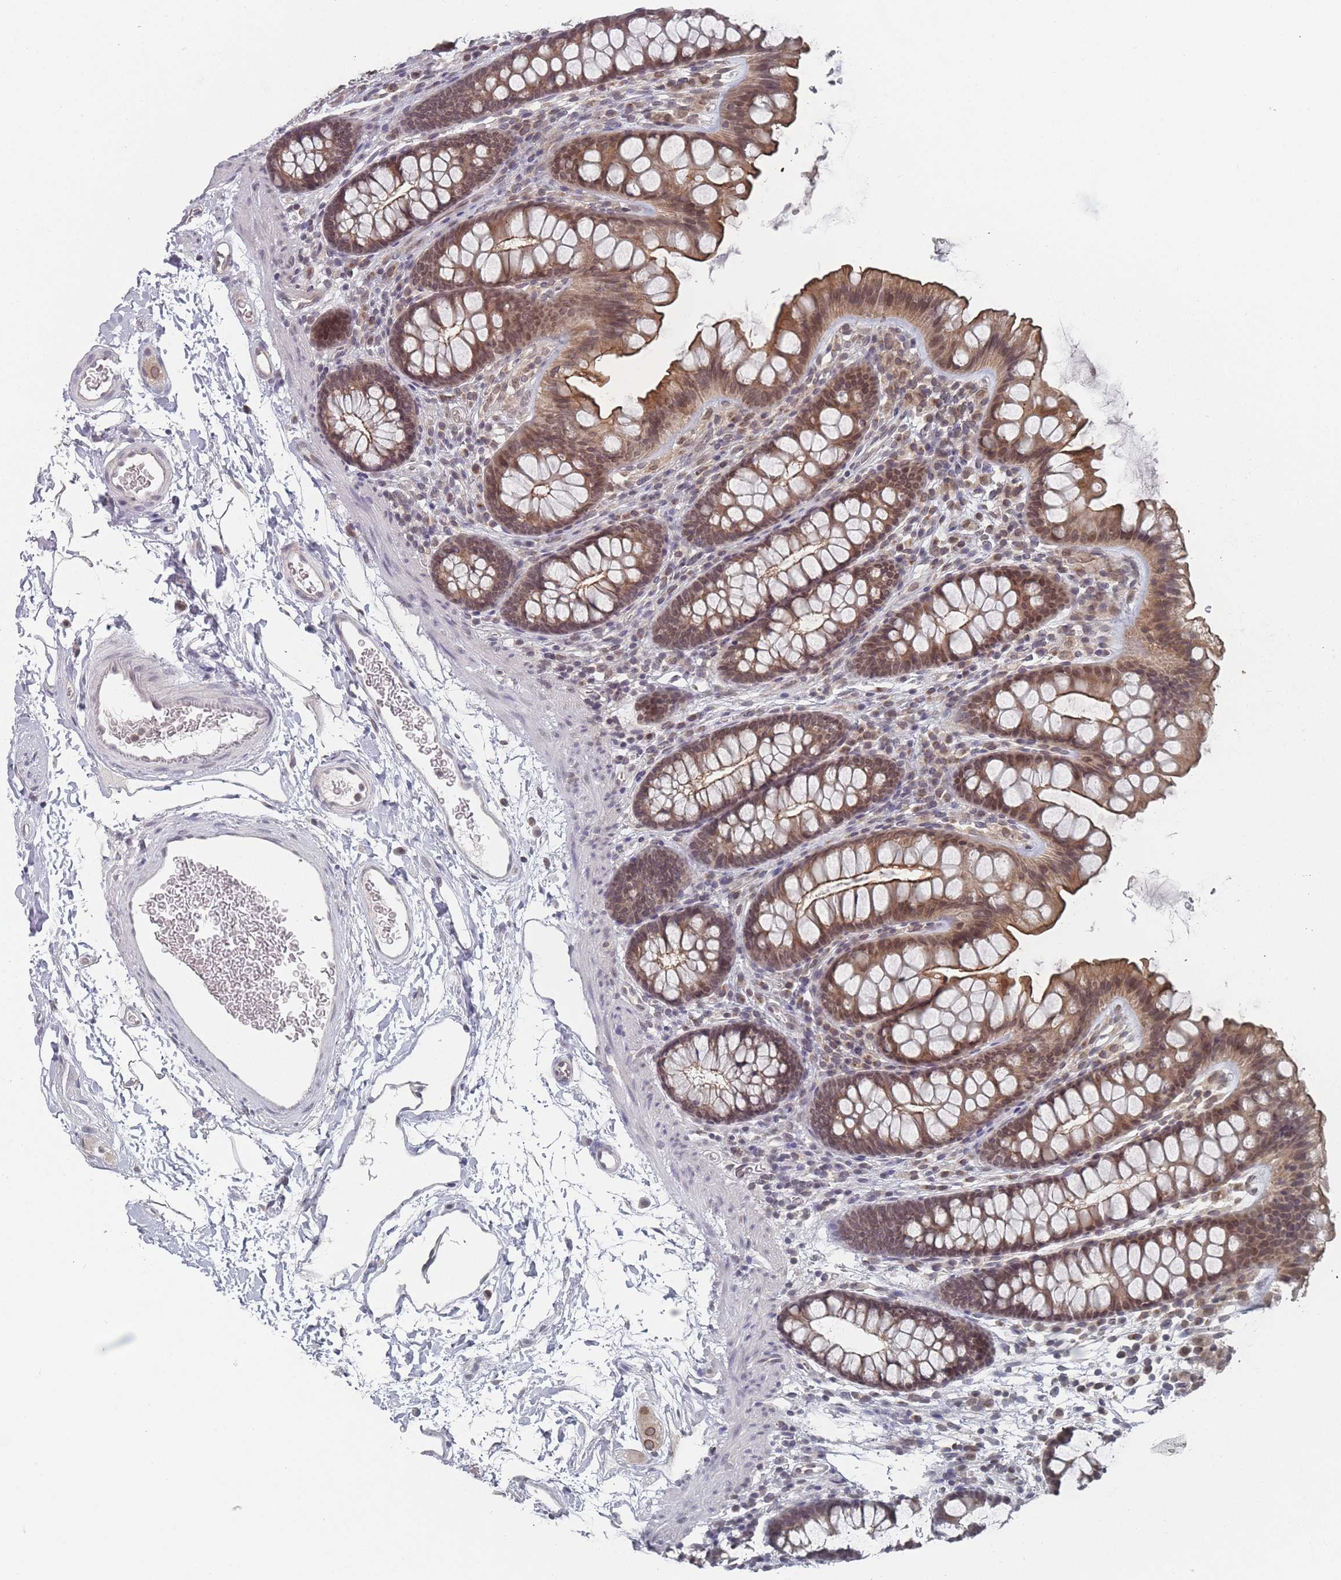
{"staining": {"intensity": "weak", "quantity": "25%-75%", "location": "cytoplasmic/membranous"}, "tissue": "colon", "cell_type": "Endothelial cells", "image_type": "normal", "snomed": [{"axis": "morphology", "description": "Normal tissue, NOS"}, {"axis": "topography", "description": "Colon"}], "caption": "Immunohistochemical staining of benign colon shows low levels of weak cytoplasmic/membranous expression in approximately 25%-75% of endothelial cells.", "gene": "TBC1D25", "patient": {"sex": "female", "age": 62}}